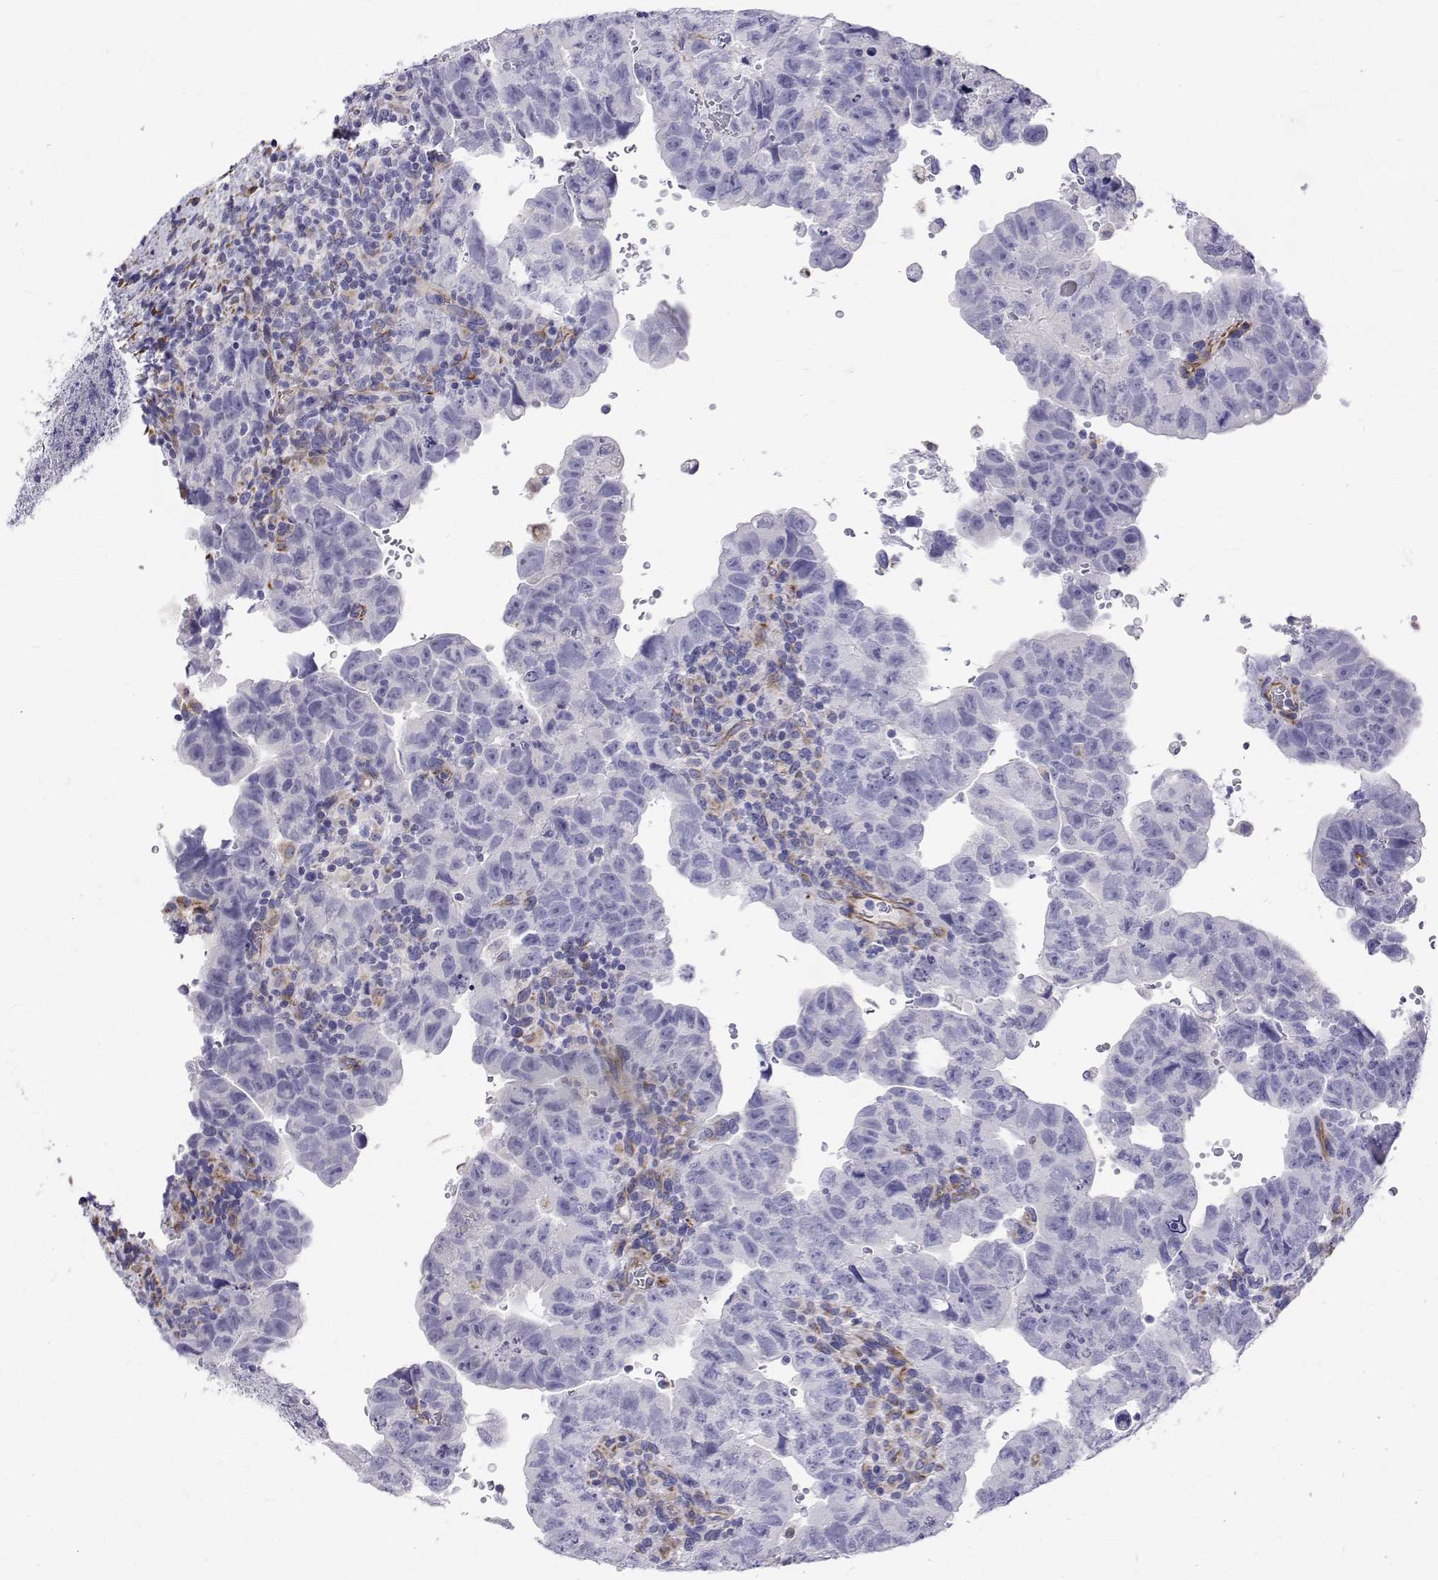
{"staining": {"intensity": "negative", "quantity": "none", "location": "none"}, "tissue": "testis cancer", "cell_type": "Tumor cells", "image_type": "cancer", "snomed": [{"axis": "morphology", "description": "Carcinoma, Embryonal, NOS"}, {"axis": "topography", "description": "Testis"}], "caption": "Image shows no protein positivity in tumor cells of embryonal carcinoma (testis) tissue.", "gene": "OPRPN", "patient": {"sex": "male", "age": 24}}